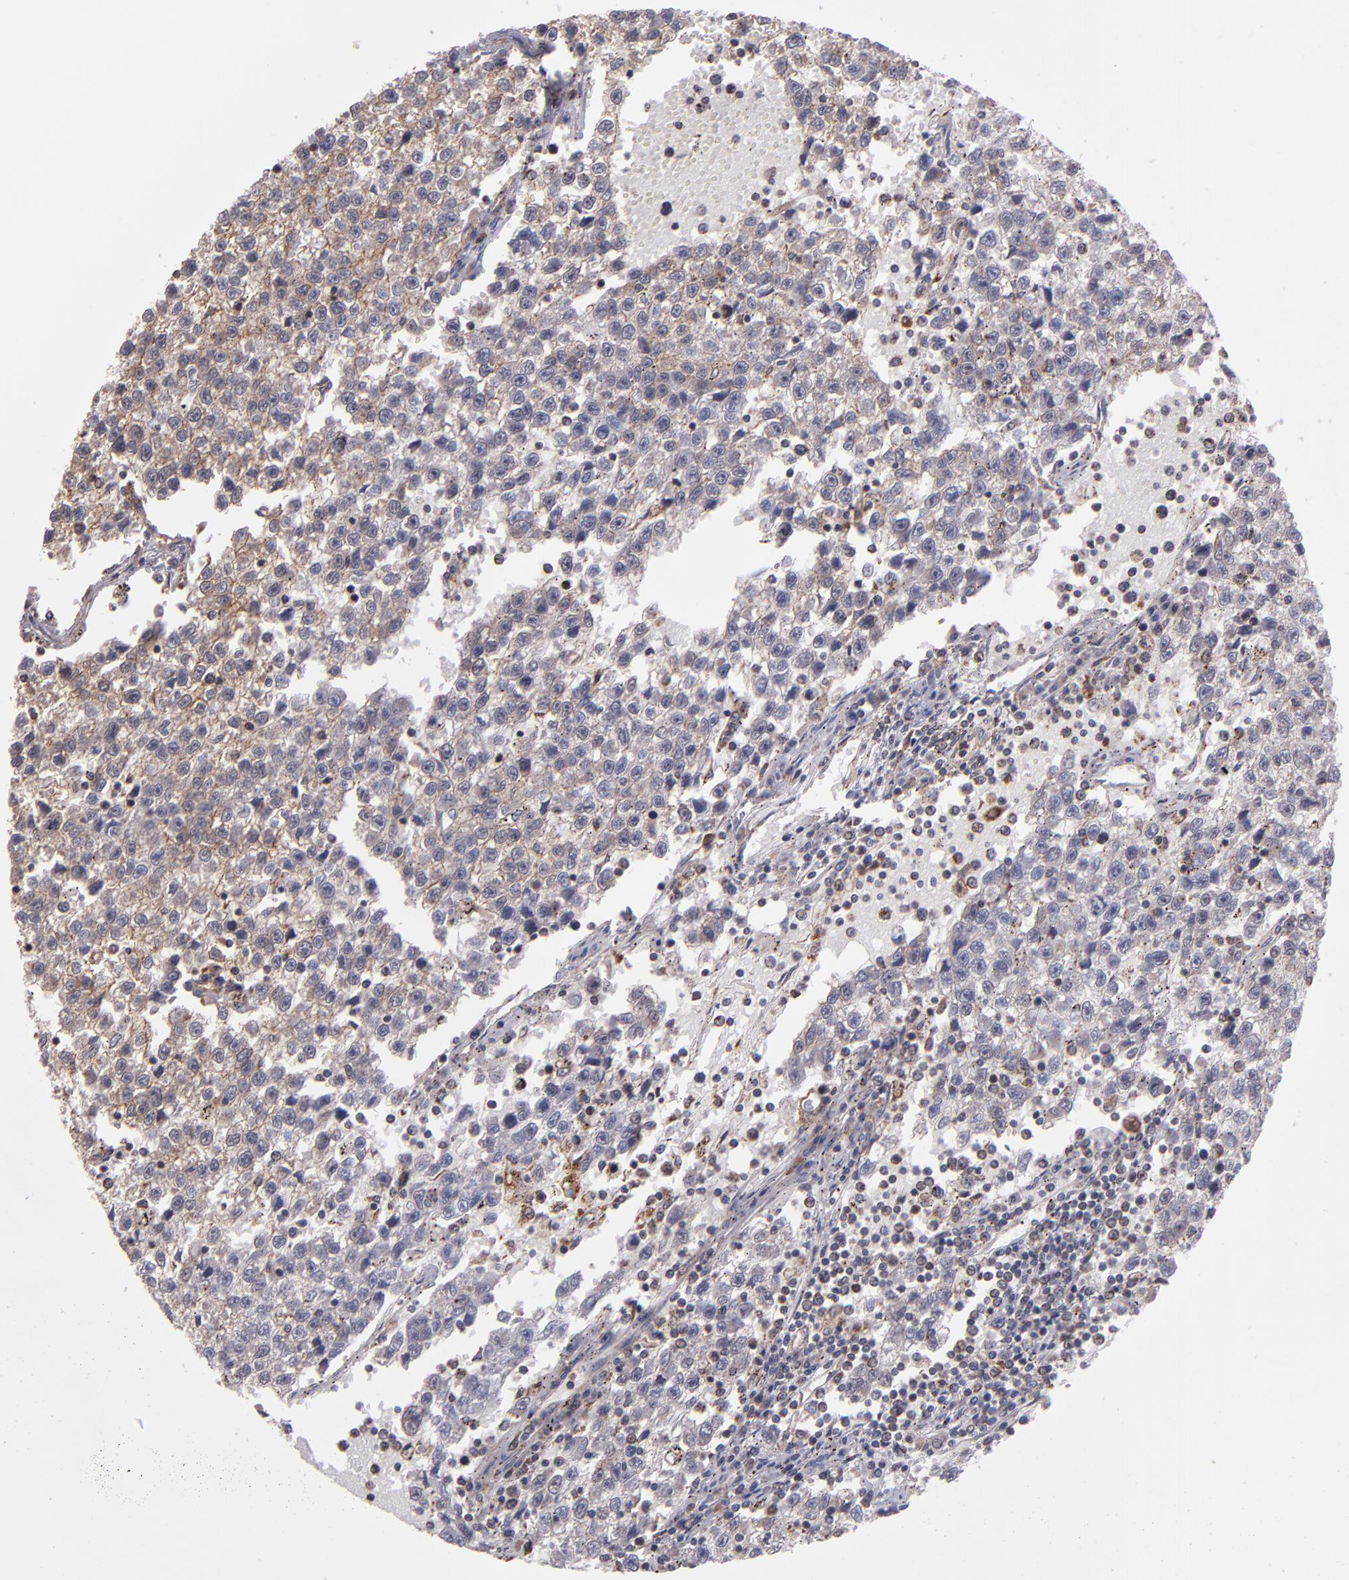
{"staining": {"intensity": "moderate", "quantity": ">75%", "location": "cytoplasmic/membranous"}, "tissue": "testis cancer", "cell_type": "Tumor cells", "image_type": "cancer", "snomed": [{"axis": "morphology", "description": "Seminoma, NOS"}, {"axis": "topography", "description": "Testis"}], "caption": "An IHC photomicrograph of neoplastic tissue is shown. Protein staining in brown labels moderate cytoplasmic/membranous positivity in testis cancer within tumor cells.", "gene": "ZFYVE1", "patient": {"sex": "male", "age": 35}}